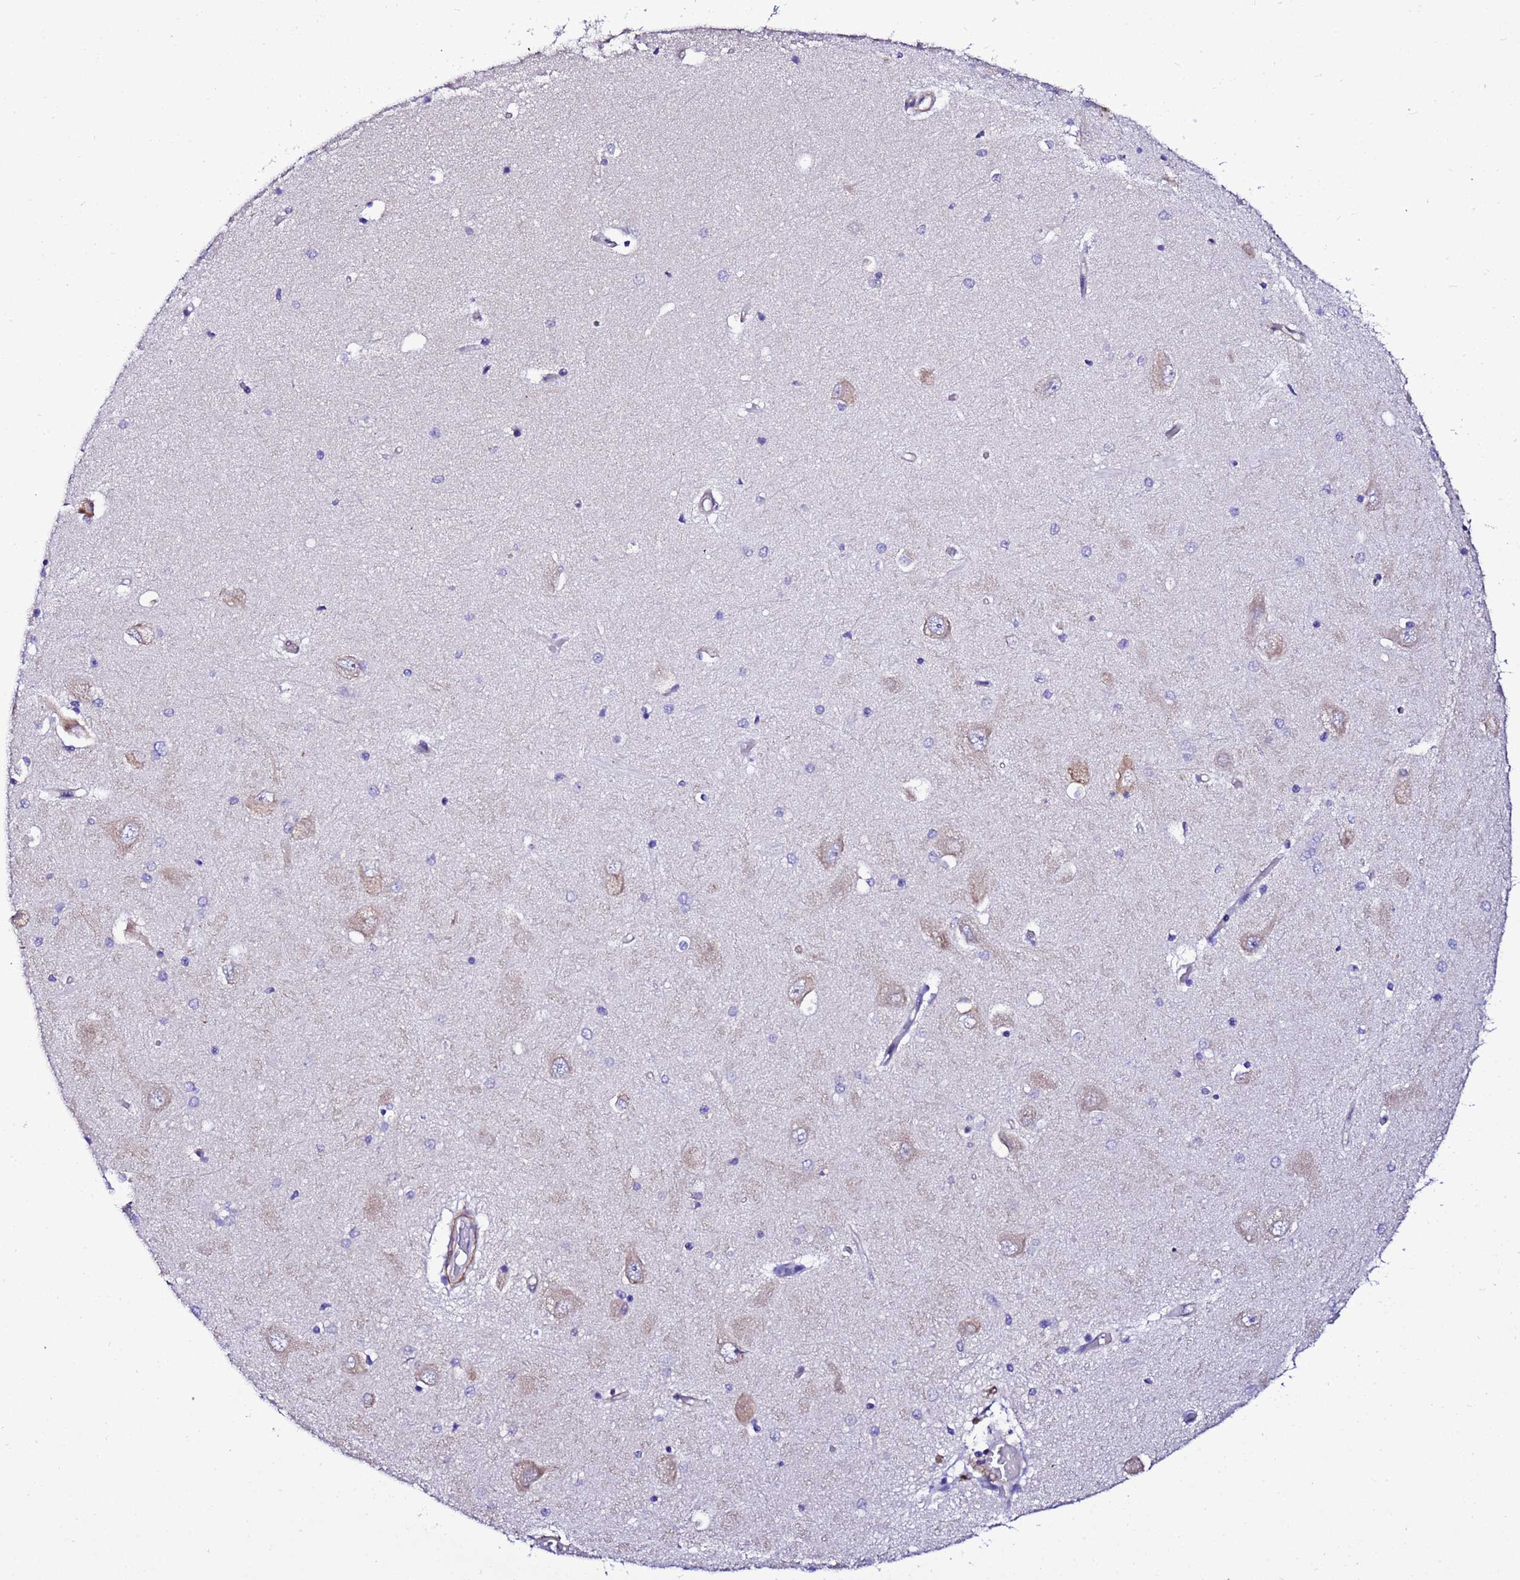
{"staining": {"intensity": "negative", "quantity": "none", "location": "none"}, "tissue": "hippocampus", "cell_type": "Glial cells", "image_type": "normal", "snomed": [{"axis": "morphology", "description": "Normal tissue, NOS"}, {"axis": "topography", "description": "Hippocampus"}], "caption": "Glial cells are negative for brown protein staining in normal hippocampus. The staining is performed using DAB brown chromogen with nuclei counter-stained in using hematoxylin.", "gene": "JRKL", "patient": {"sex": "male", "age": 45}}